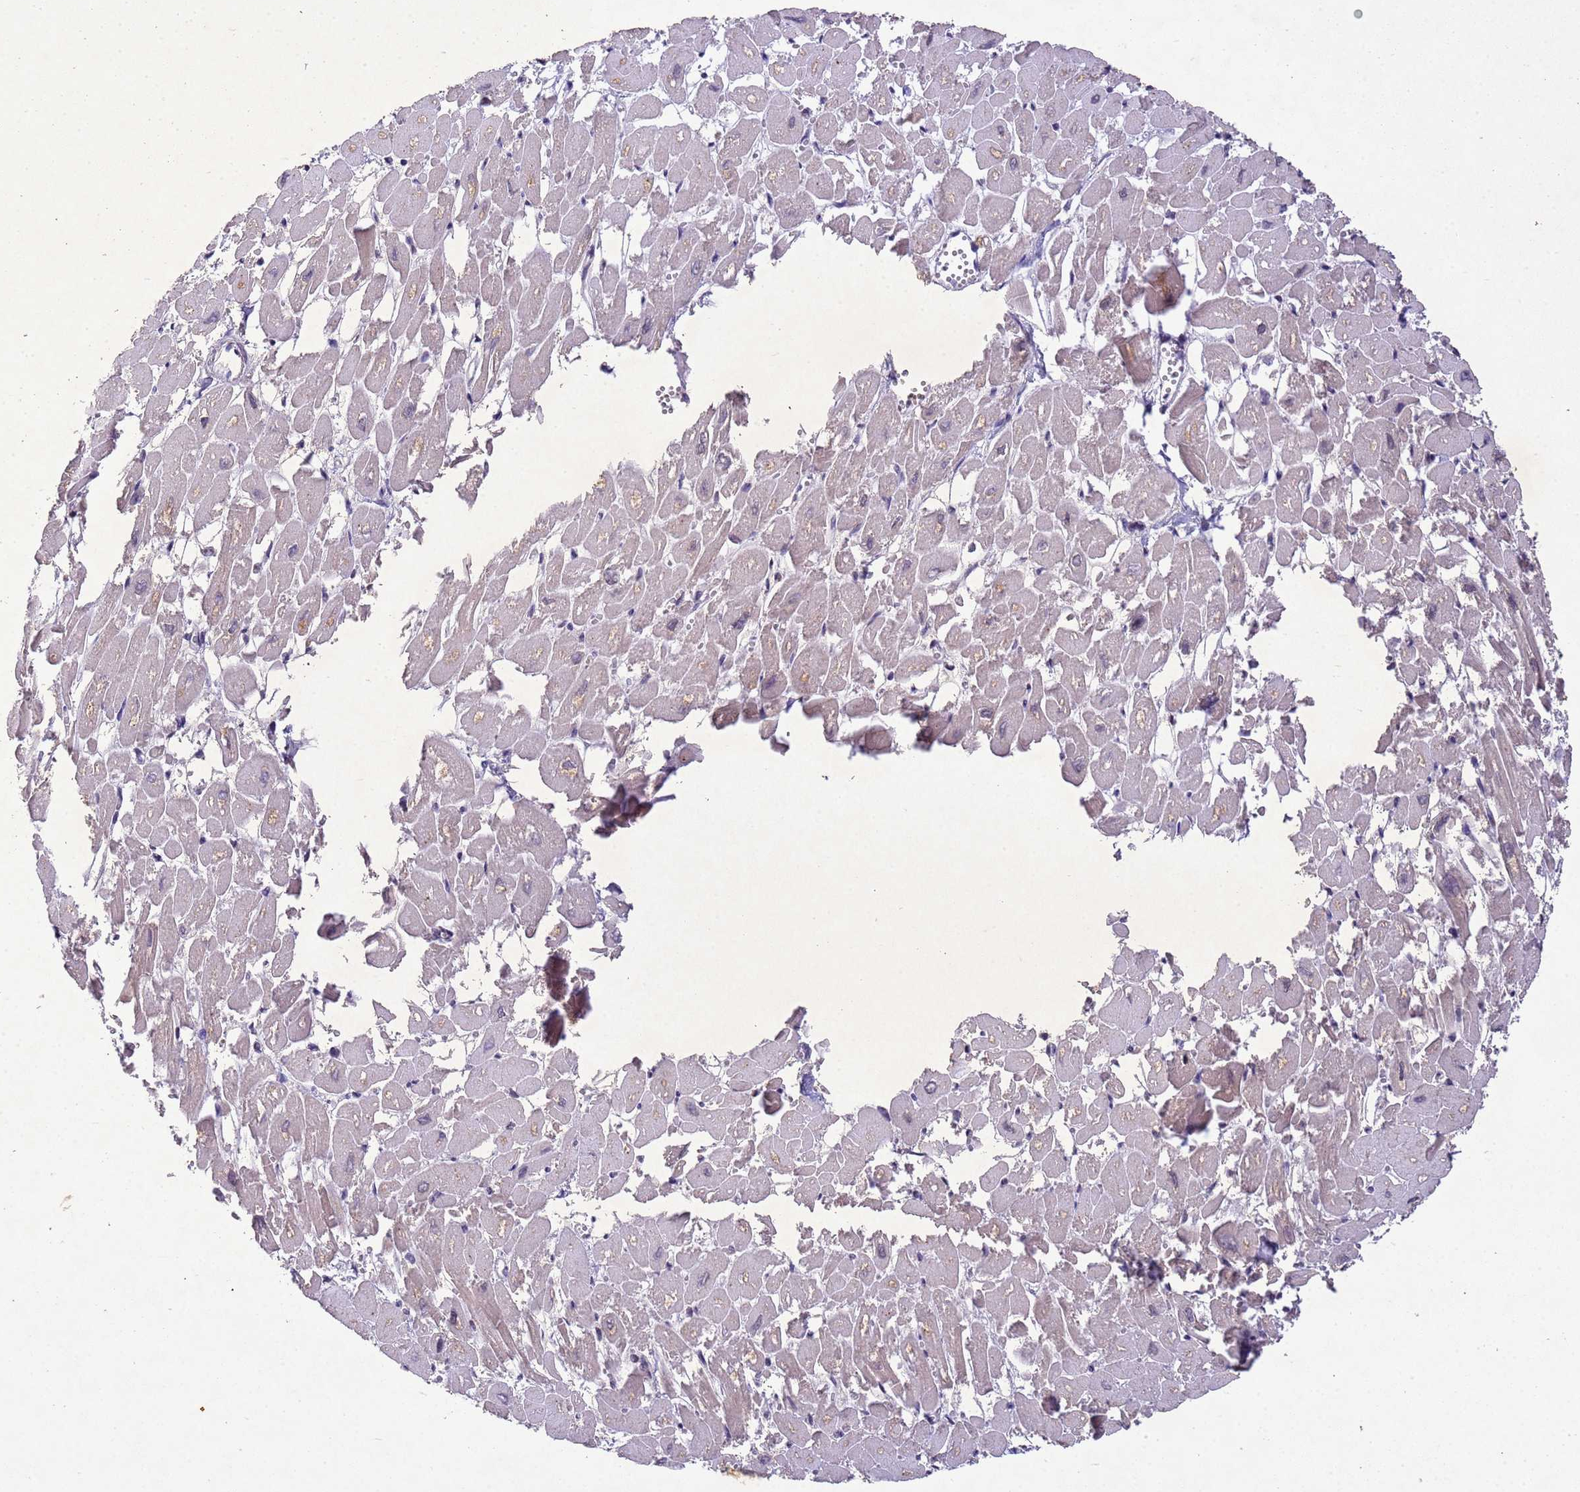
{"staining": {"intensity": "moderate", "quantity": "<25%", "location": "cytoplasmic/membranous"}, "tissue": "heart muscle", "cell_type": "Cardiomyocytes", "image_type": "normal", "snomed": [{"axis": "morphology", "description": "Normal tissue, NOS"}, {"axis": "topography", "description": "Heart"}], "caption": "Immunohistochemical staining of unremarkable heart muscle reveals low levels of moderate cytoplasmic/membranous expression in about <25% of cardiomyocytes.", "gene": "NLRP11", "patient": {"sex": "male", "age": 54}}